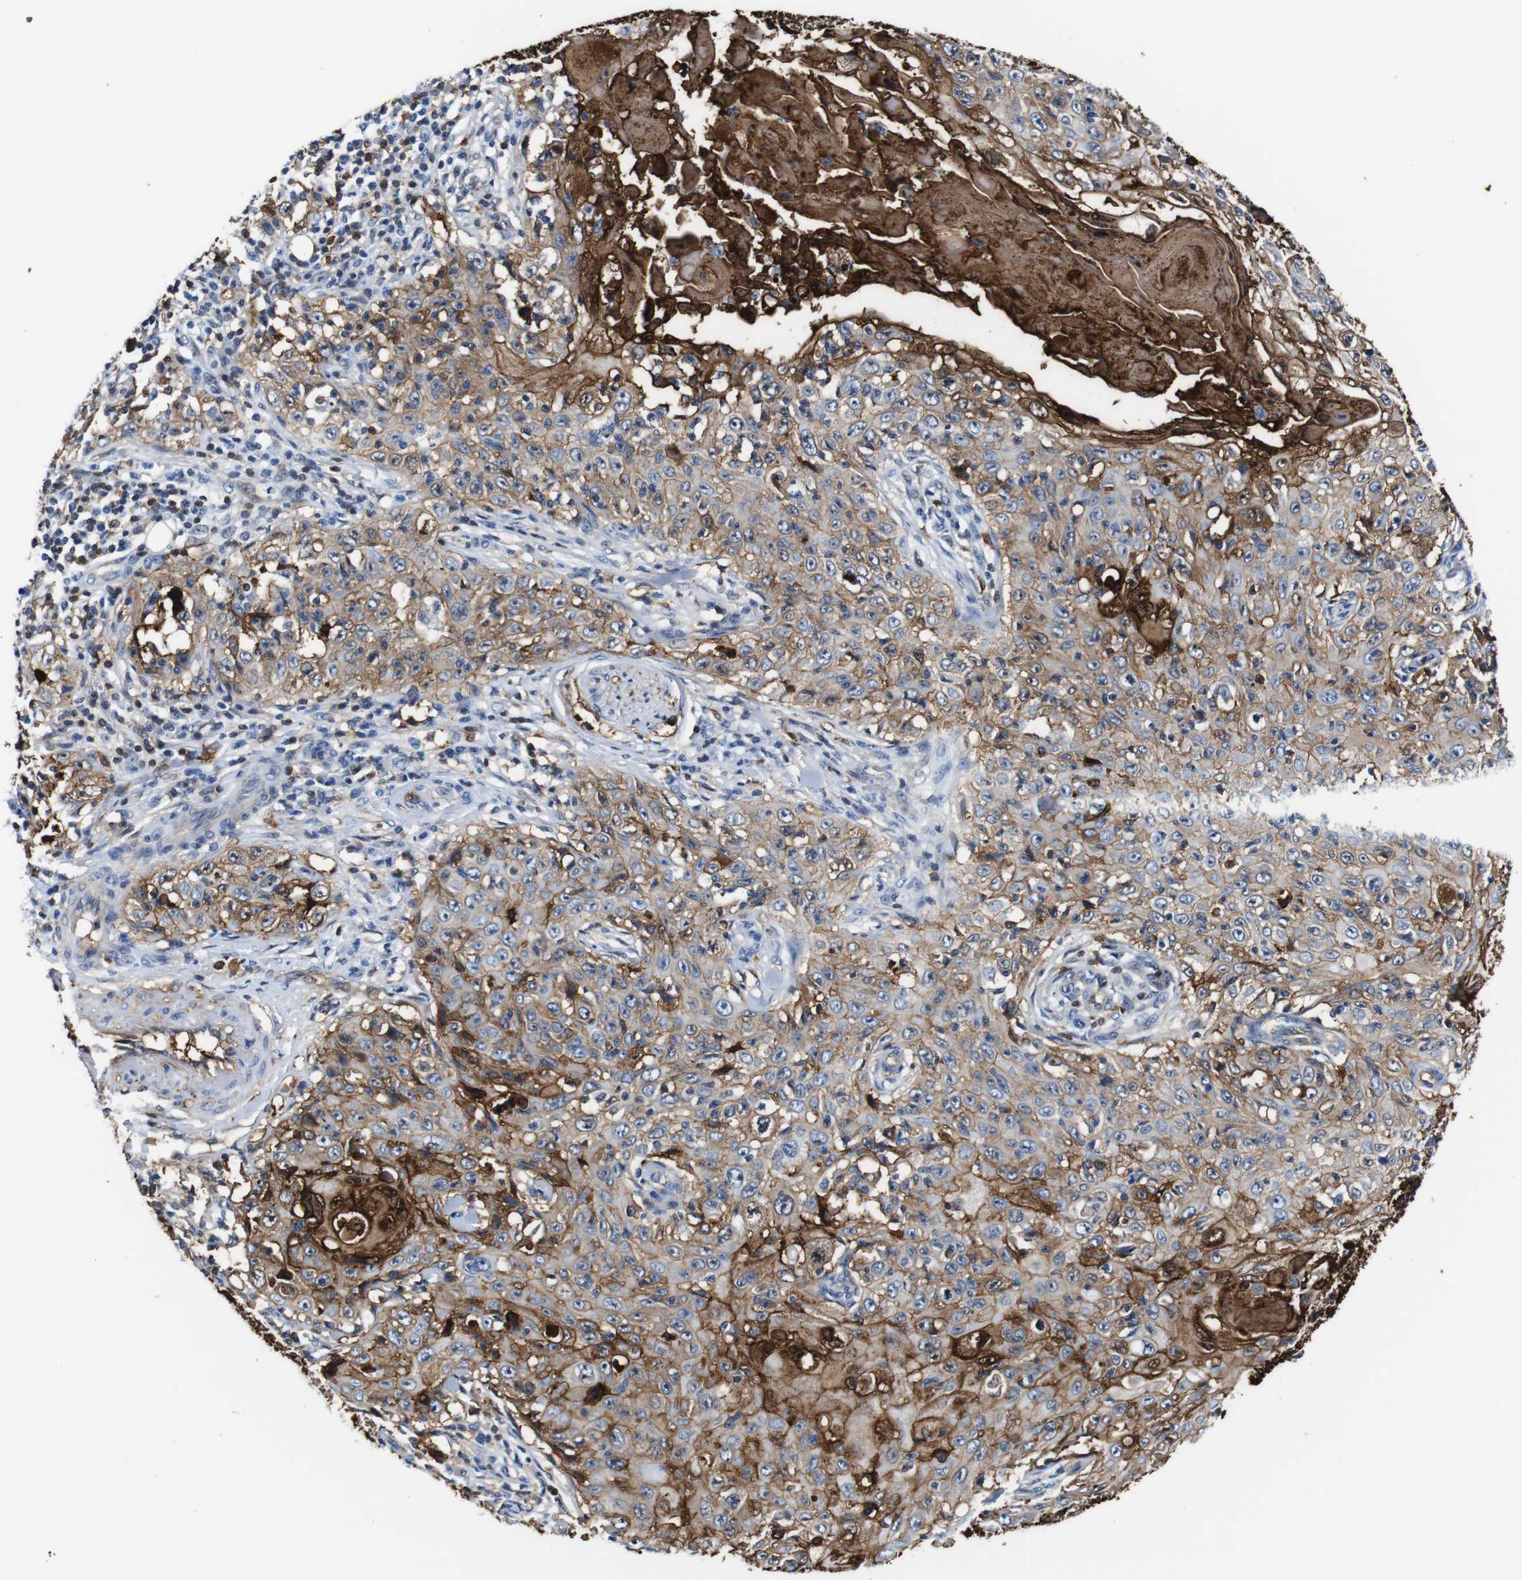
{"staining": {"intensity": "moderate", "quantity": ">75%", "location": "cytoplasmic/membranous"}, "tissue": "skin cancer", "cell_type": "Tumor cells", "image_type": "cancer", "snomed": [{"axis": "morphology", "description": "Squamous cell carcinoma, NOS"}, {"axis": "topography", "description": "Skin"}], "caption": "Moderate cytoplasmic/membranous positivity is identified in approximately >75% of tumor cells in squamous cell carcinoma (skin).", "gene": "ANXA1", "patient": {"sex": "male", "age": 86}}